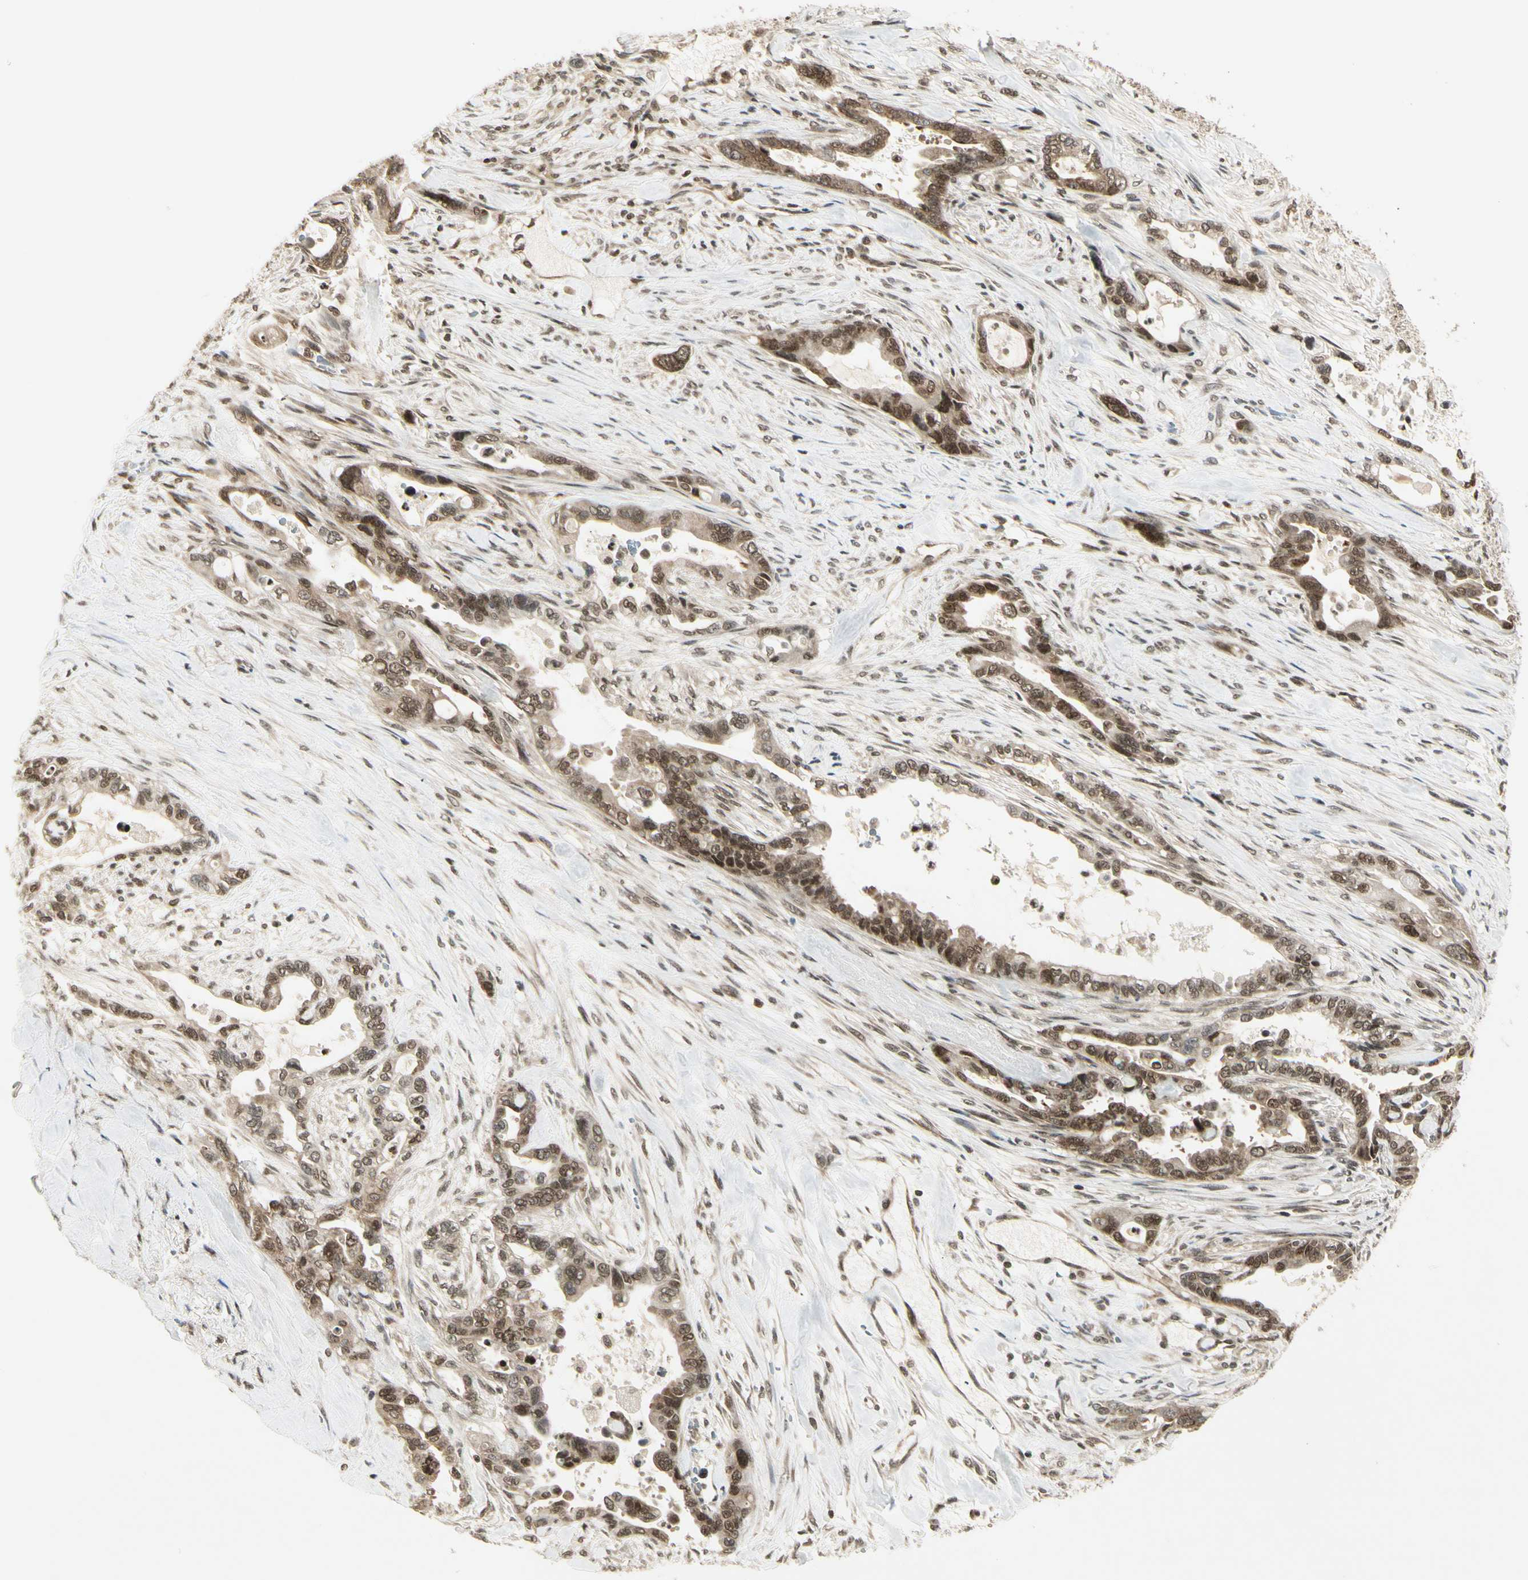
{"staining": {"intensity": "moderate", "quantity": ">75%", "location": "cytoplasmic/membranous"}, "tissue": "pancreatic cancer", "cell_type": "Tumor cells", "image_type": "cancer", "snomed": [{"axis": "morphology", "description": "Adenocarcinoma, NOS"}, {"axis": "topography", "description": "Pancreas"}], "caption": "A photomicrograph of human pancreatic cancer (adenocarcinoma) stained for a protein shows moderate cytoplasmic/membranous brown staining in tumor cells.", "gene": "SMN2", "patient": {"sex": "male", "age": 70}}